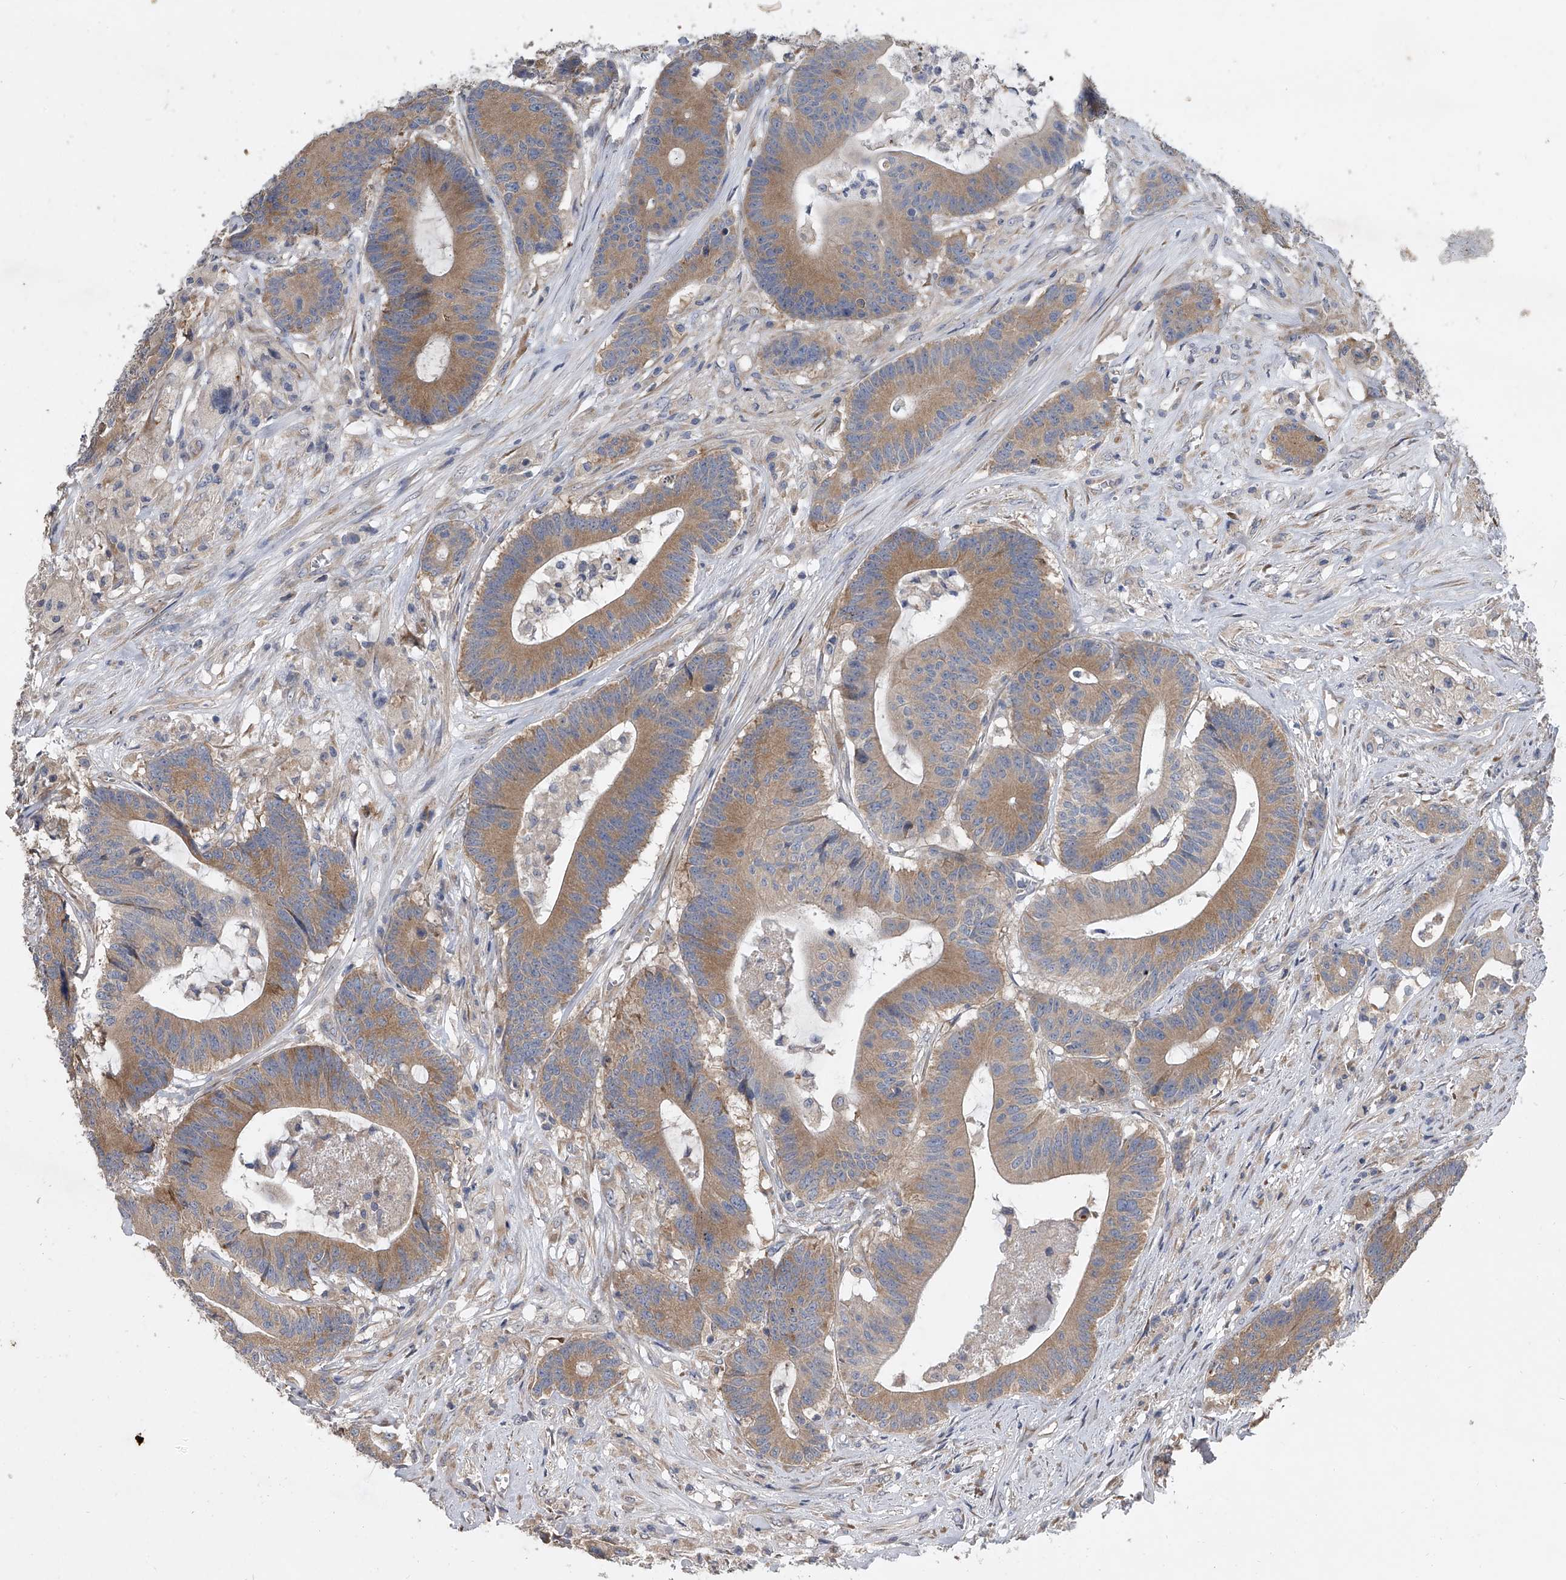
{"staining": {"intensity": "moderate", "quantity": ">75%", "location": "cytoplasmic/membranous"}, "tissue": "colorectal cancer", "cell_type": "Tumor cells", "image_type": "cancer", "snomed": [{"axis": "morphology", "description": "Adenocarcinoma, NOS"}, {"axis": "topography", "description": "Colon"}], "caption": "Colorectal cancer (adenocarcinoma) stained for a protein (brown) reveals moderate cytoplasmic/membranous positive expression in approximately >75% of tumor cells.", "gene": "DOCK9", "patient": {"sex": "female", "age": 84}}